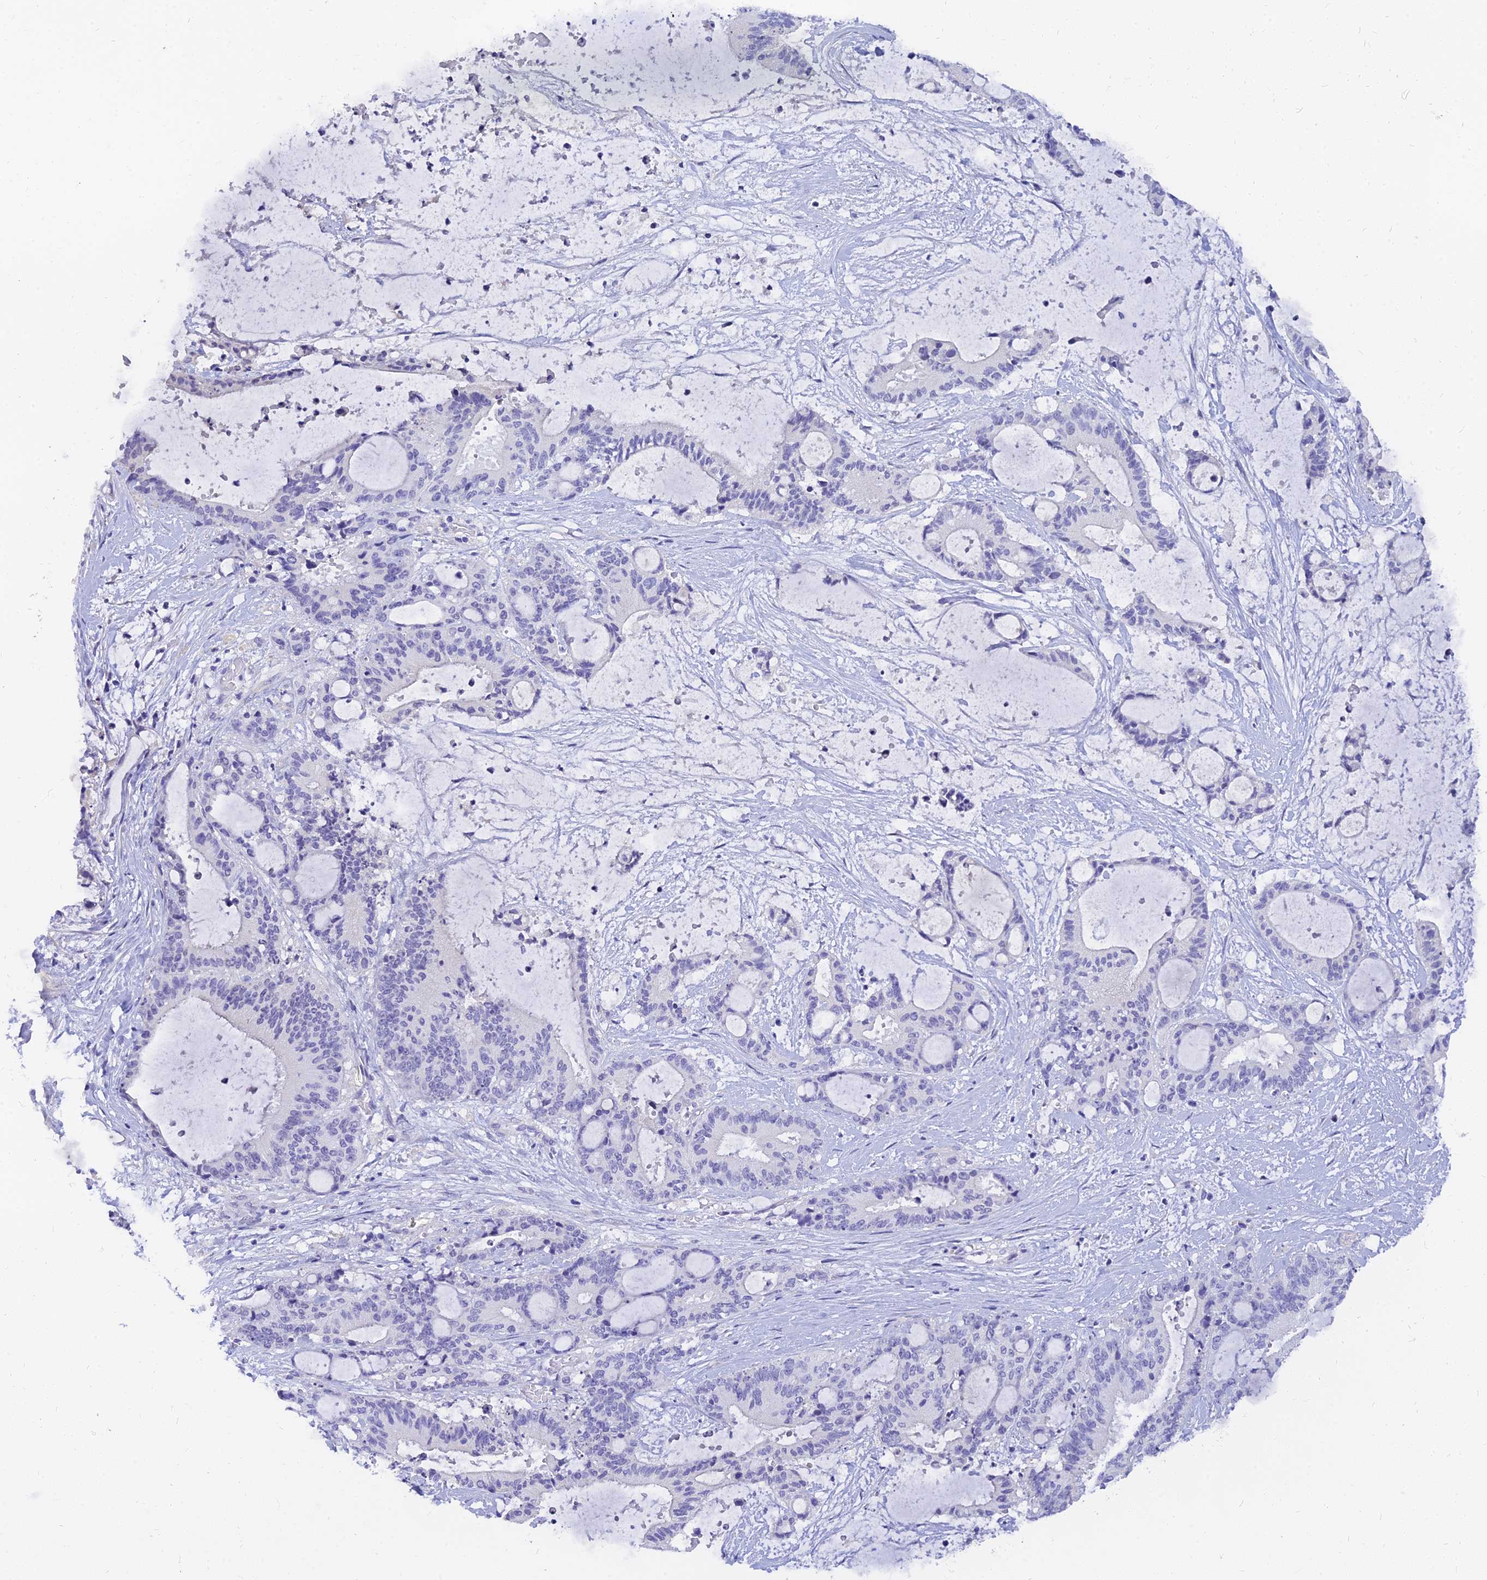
{"staining": {"intensity": "negative", "quantity": "none", "location": "none"}, "tissue": "liver cancer", "cell_type": "Tumor cells", "image_type": "cancer", "snomed": [{"axis": "morphology", "description": "Normal tissue, NOS"}, {"axis": "morphology", "description": "Cholangiocarcinoma"}, {"axis": "topography", "description": "Liver"}, {"axis": "topography", "description": "Peripheral nerve tissue"}], "caption": "Tumor cells show no significant protein staining in liver cancer (cholangiocarcinoma). (Immunohistochemistry (ihc), brightfield microscopy, high magnification).", "gene": "TMEM161B", "patient": {"sex": "female", "age": 73}}